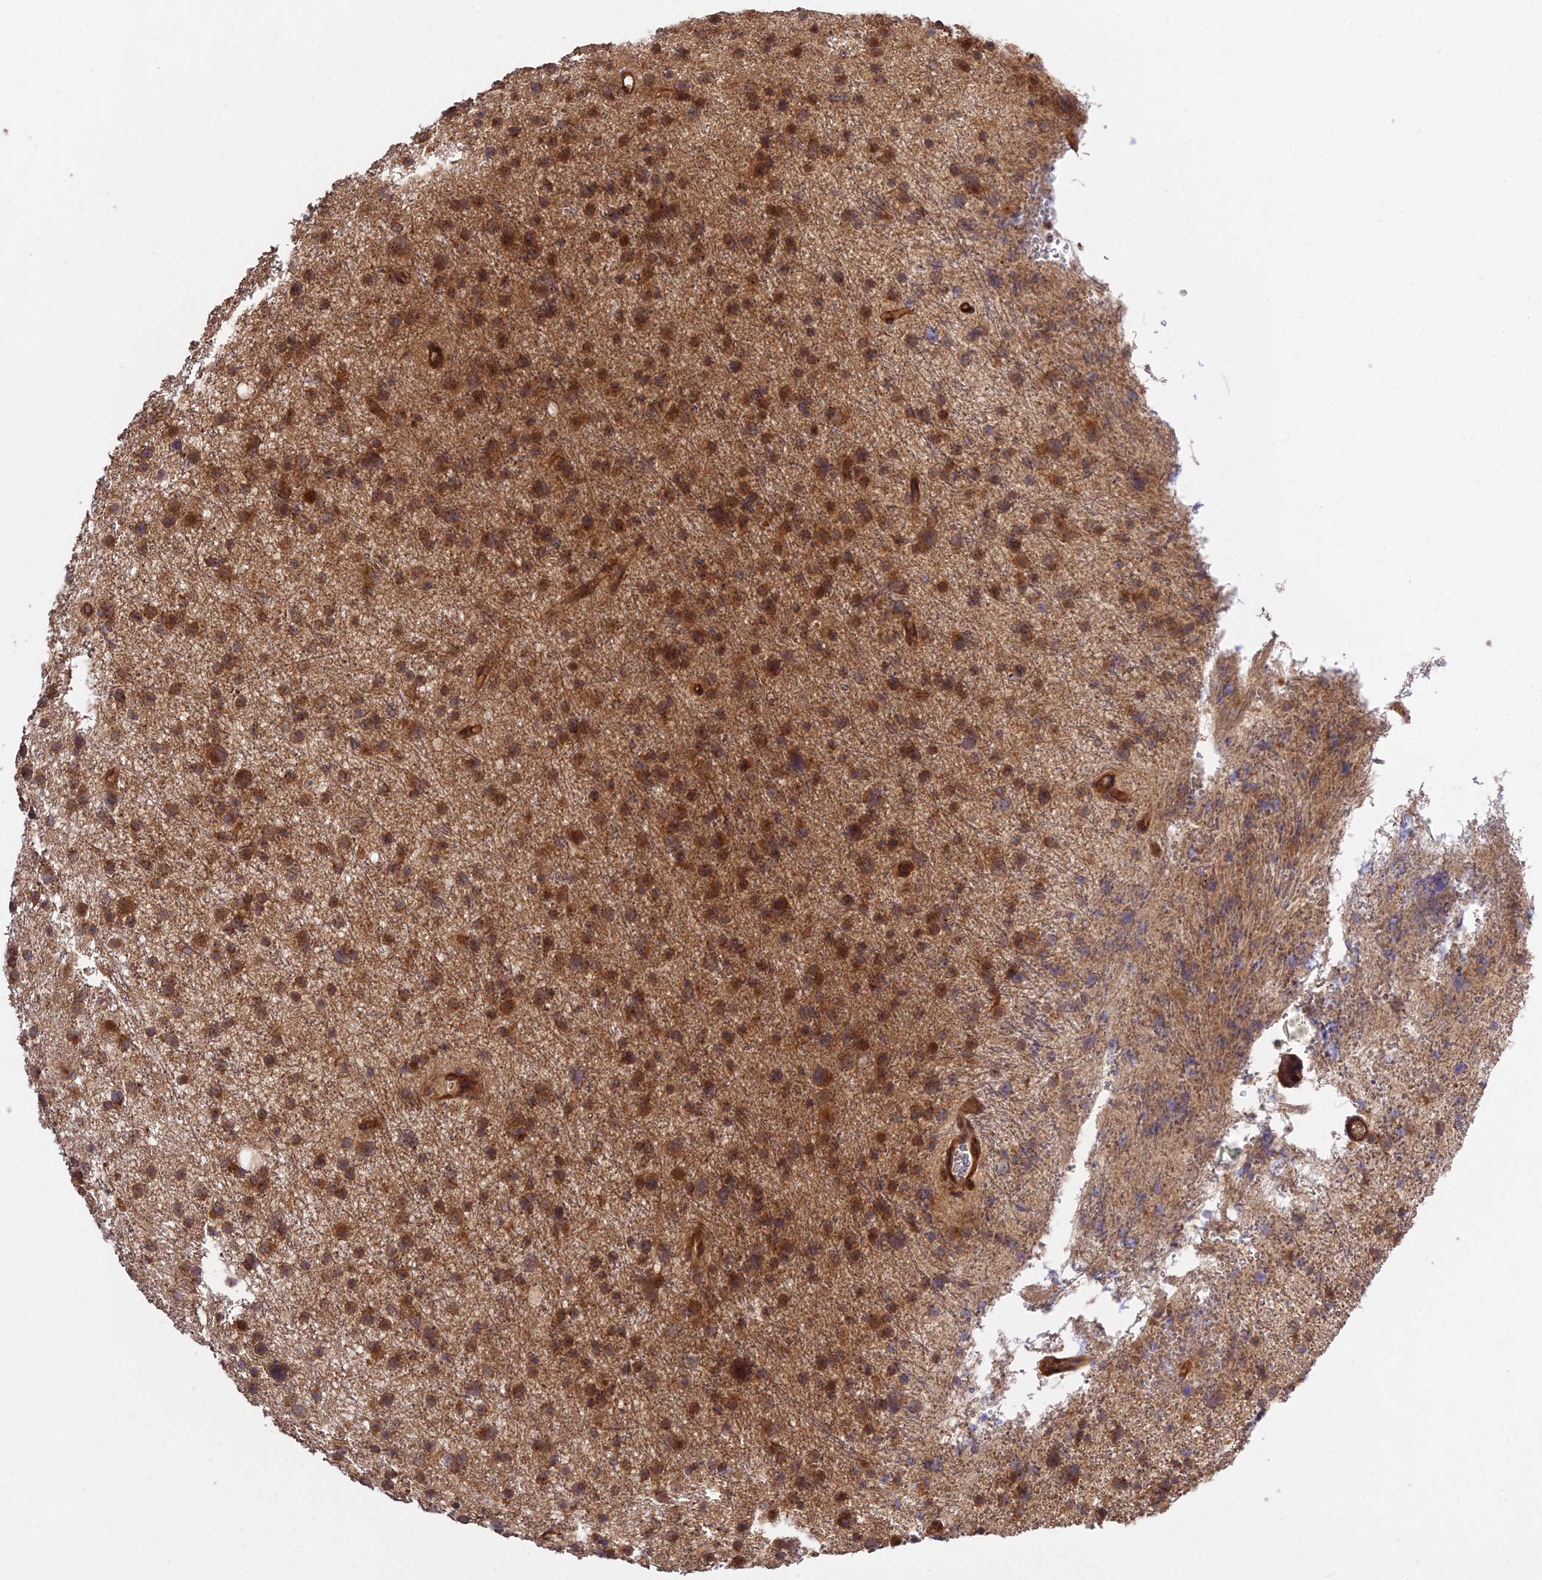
{"staining": {"intensity": "strong", "quantity": ">75%", "location": "cytoplasmic/membranous,nuclear"}, "tissue": "glioma", "cell_type": "Tumor cells", "image_type": "cancer", "snomed": [{"axis": "morphology", "description": "Glioma, malignant, Low grade"}, {"axis": "topography", "description": "Cerebral cortex"}], "caption": "Immunohistochemistry (IHC) image of malignant low-grade glioma stained for a protein (brown), which demonstrates high levels of strong cytoplasmic/membranous and nuclear staining in about >75% of tumor cells.", "gene": "SMG6", "patient": {"sex": "female", "age": 39}}